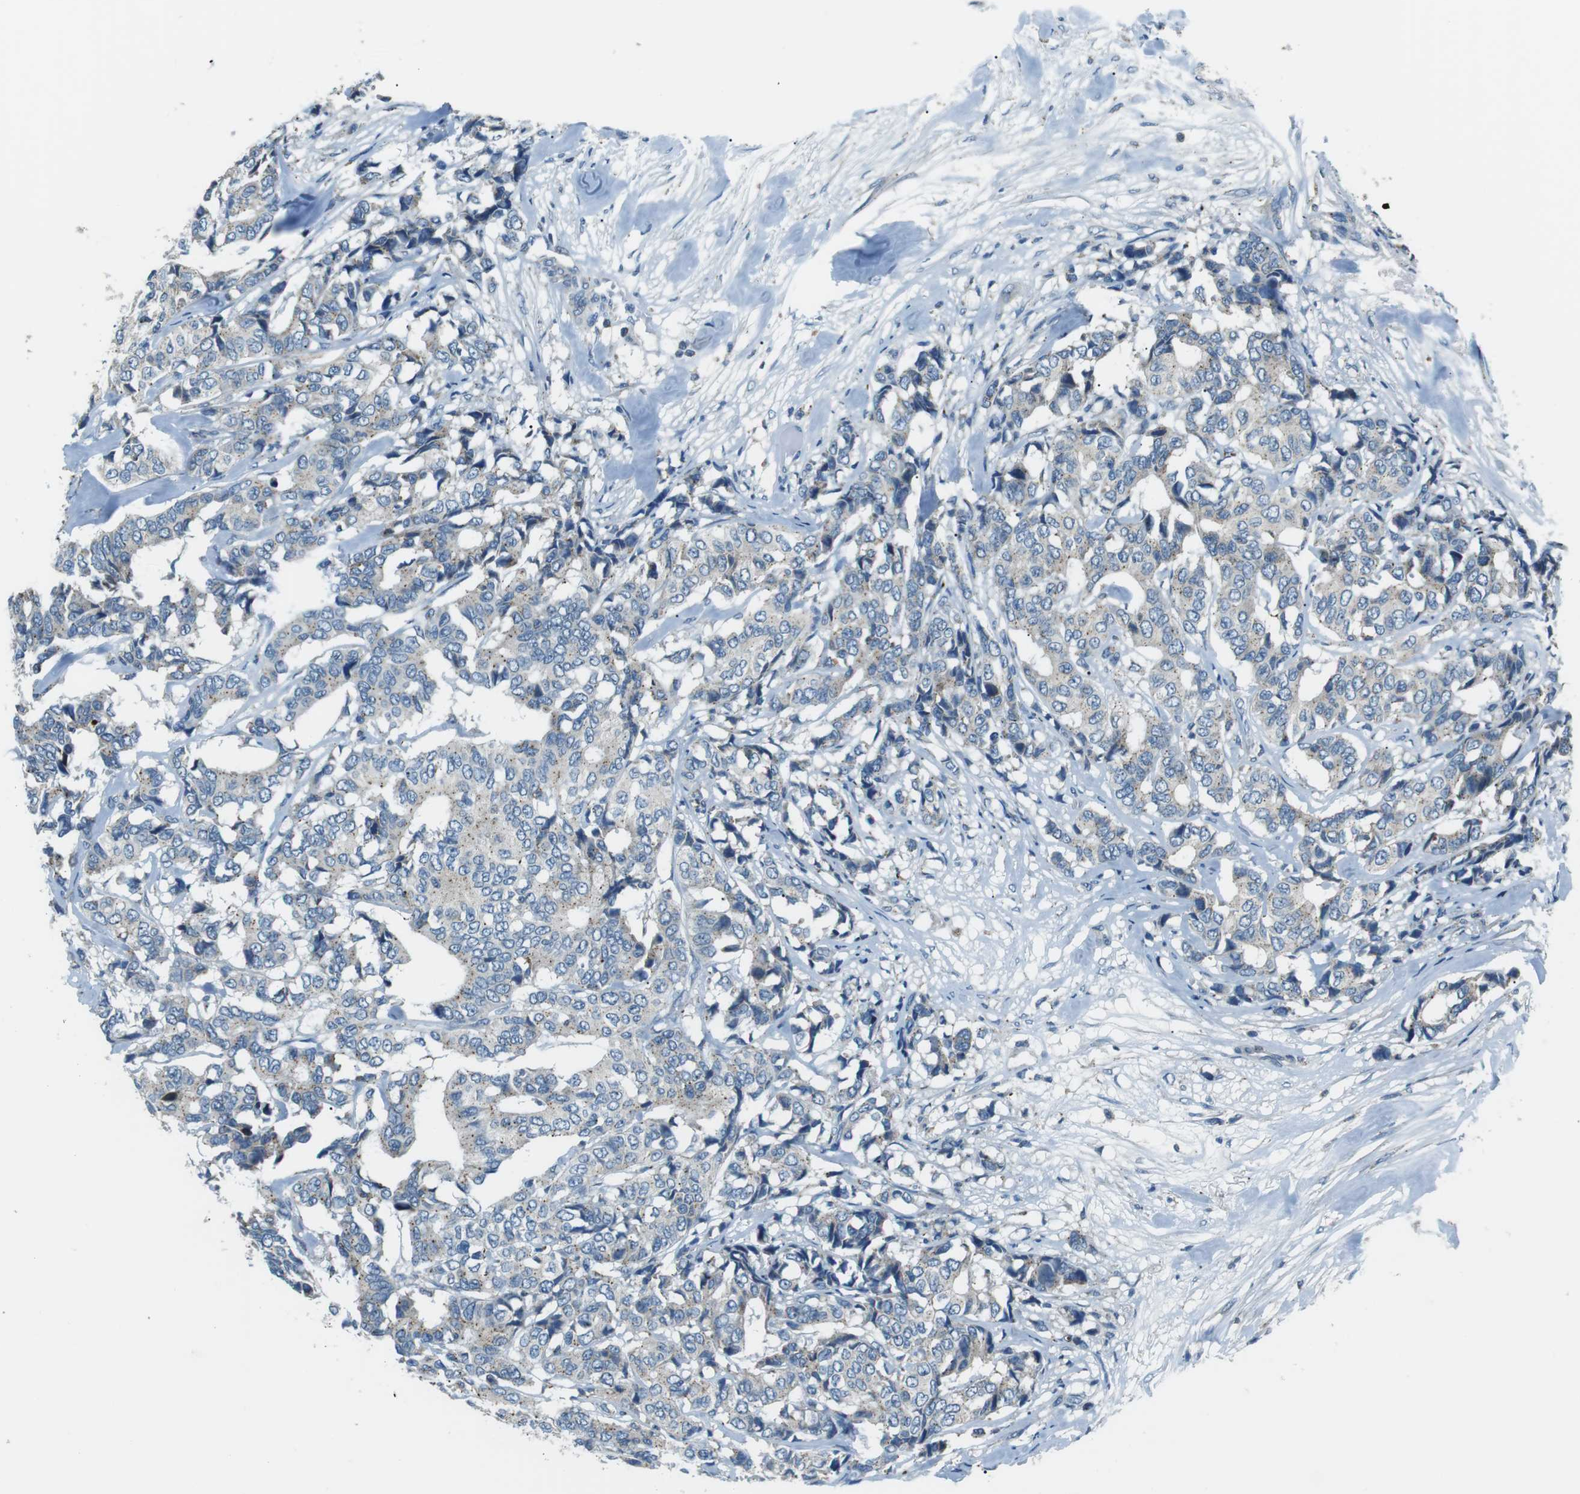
{"staining": {"intensity": "weak", "quantity": "<25%", "location": "cytoplasmic/membranous"}, "tissue": "breast cancer", "cell_type": "Tumor cells", "image_type": "cancer", "snomed": [{"axis": "morphology", "description": "Duct carcinoma"}, {"axis": "topography", "description": "Breast"}], "caption": "An immunohistochemistry histopathology image of invasive ductal carcinoma (breast) is shown. There is no staining in tumor cells of invasive ductal carcinoma (breast).", "gene": "FAM3B", "patient": {"sex": "female", "age": 87}}